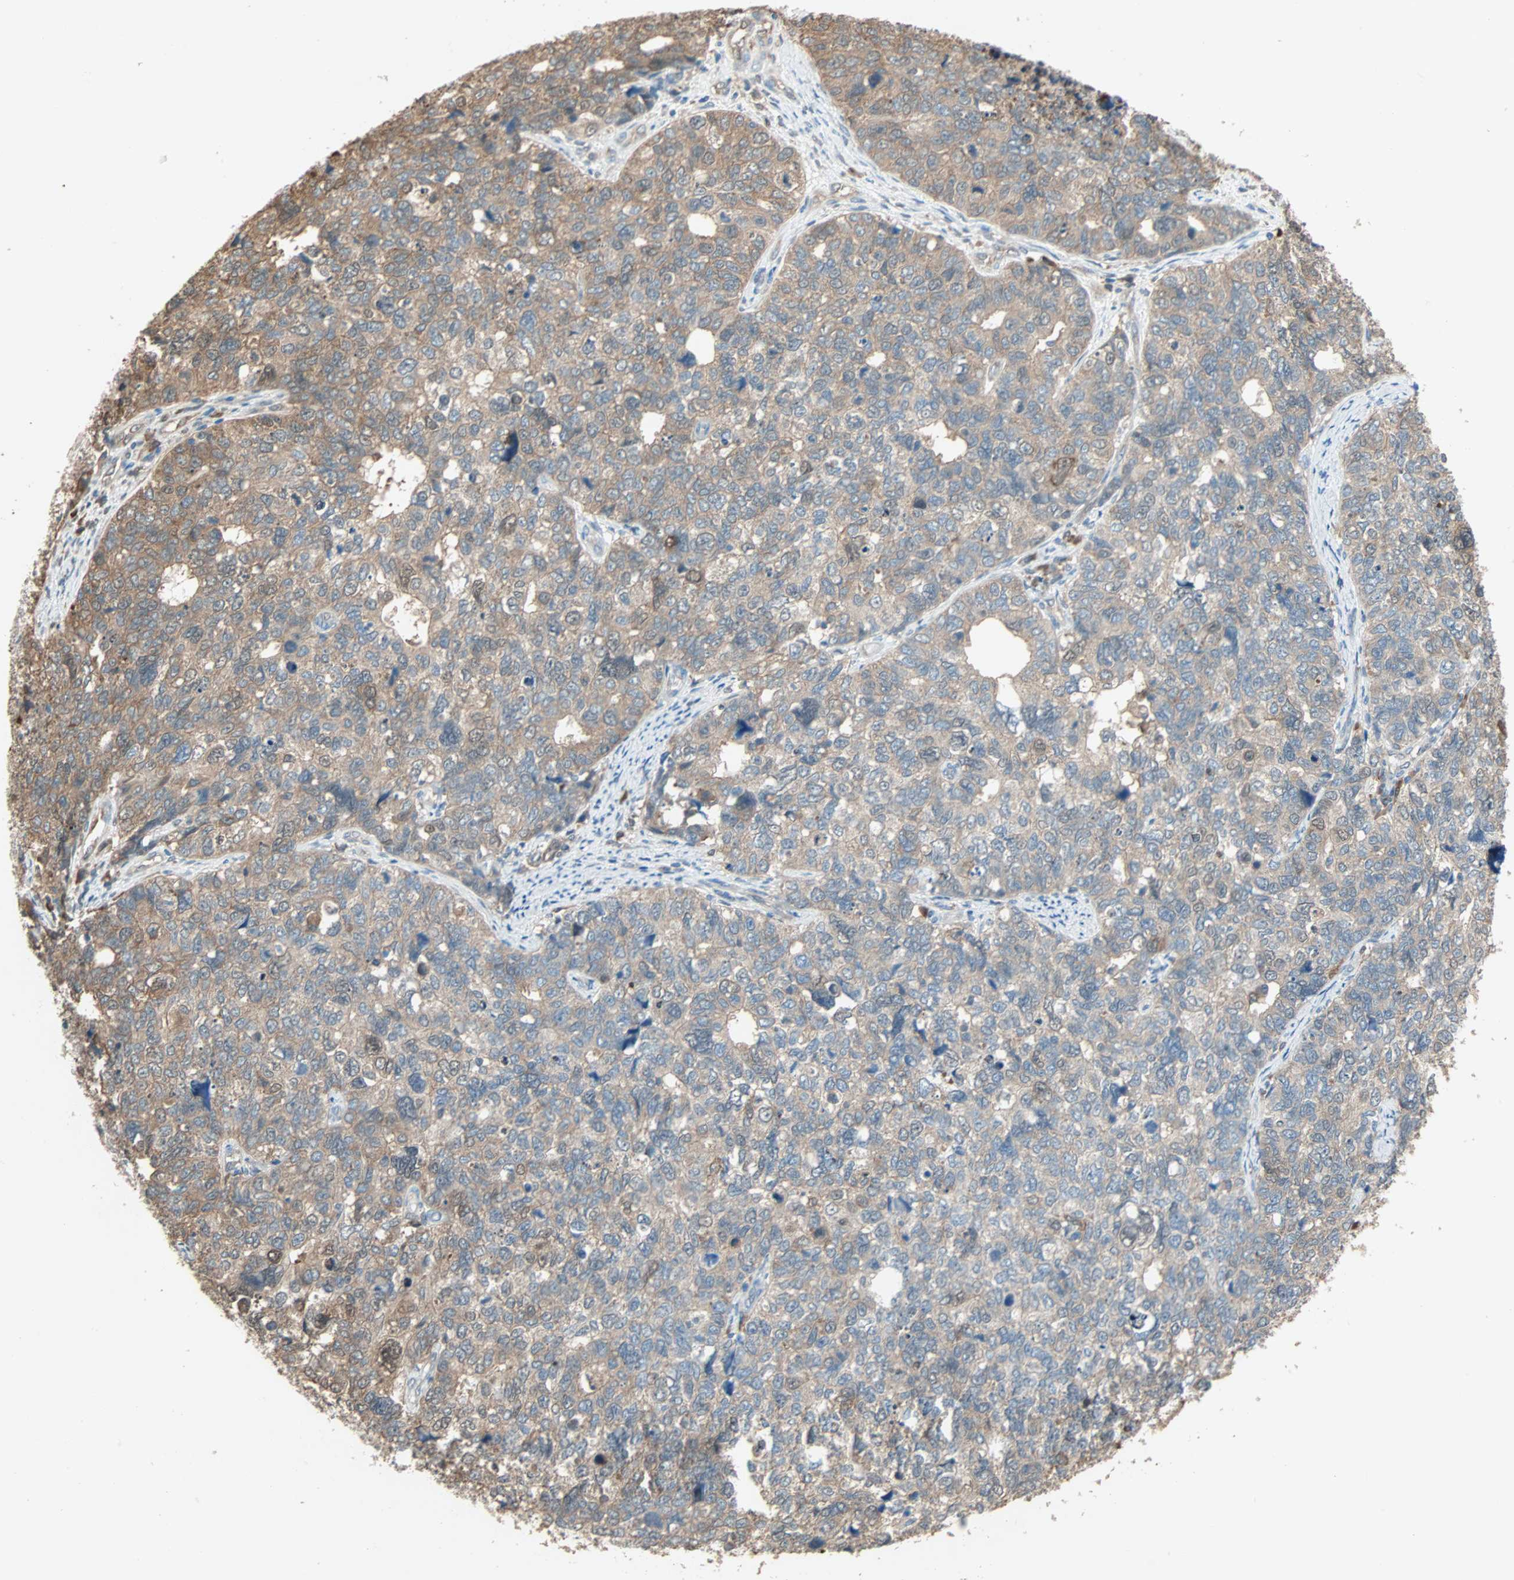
{"staining": {"intensity": "moderate", "quantity": ">75%", "location": "cytoplasmic/membranous"}, "tissue": "cervical cancer", "cell_type": "Tumor cells", "image_type": "cancer", "snomed": [{"axis": "morphology", "description": "Squamous cell carcinoma, NOS"}, {"axis": "topography", "description": "Cervix"}], "caption": "A brown stain highlights moderate cytoplasmic/membranous expression of a protein in human squamous cell carcinoma (cervical) tumor cells.", "gene": "PRDX1", "patient": {"sex": "female", "age": 63}}